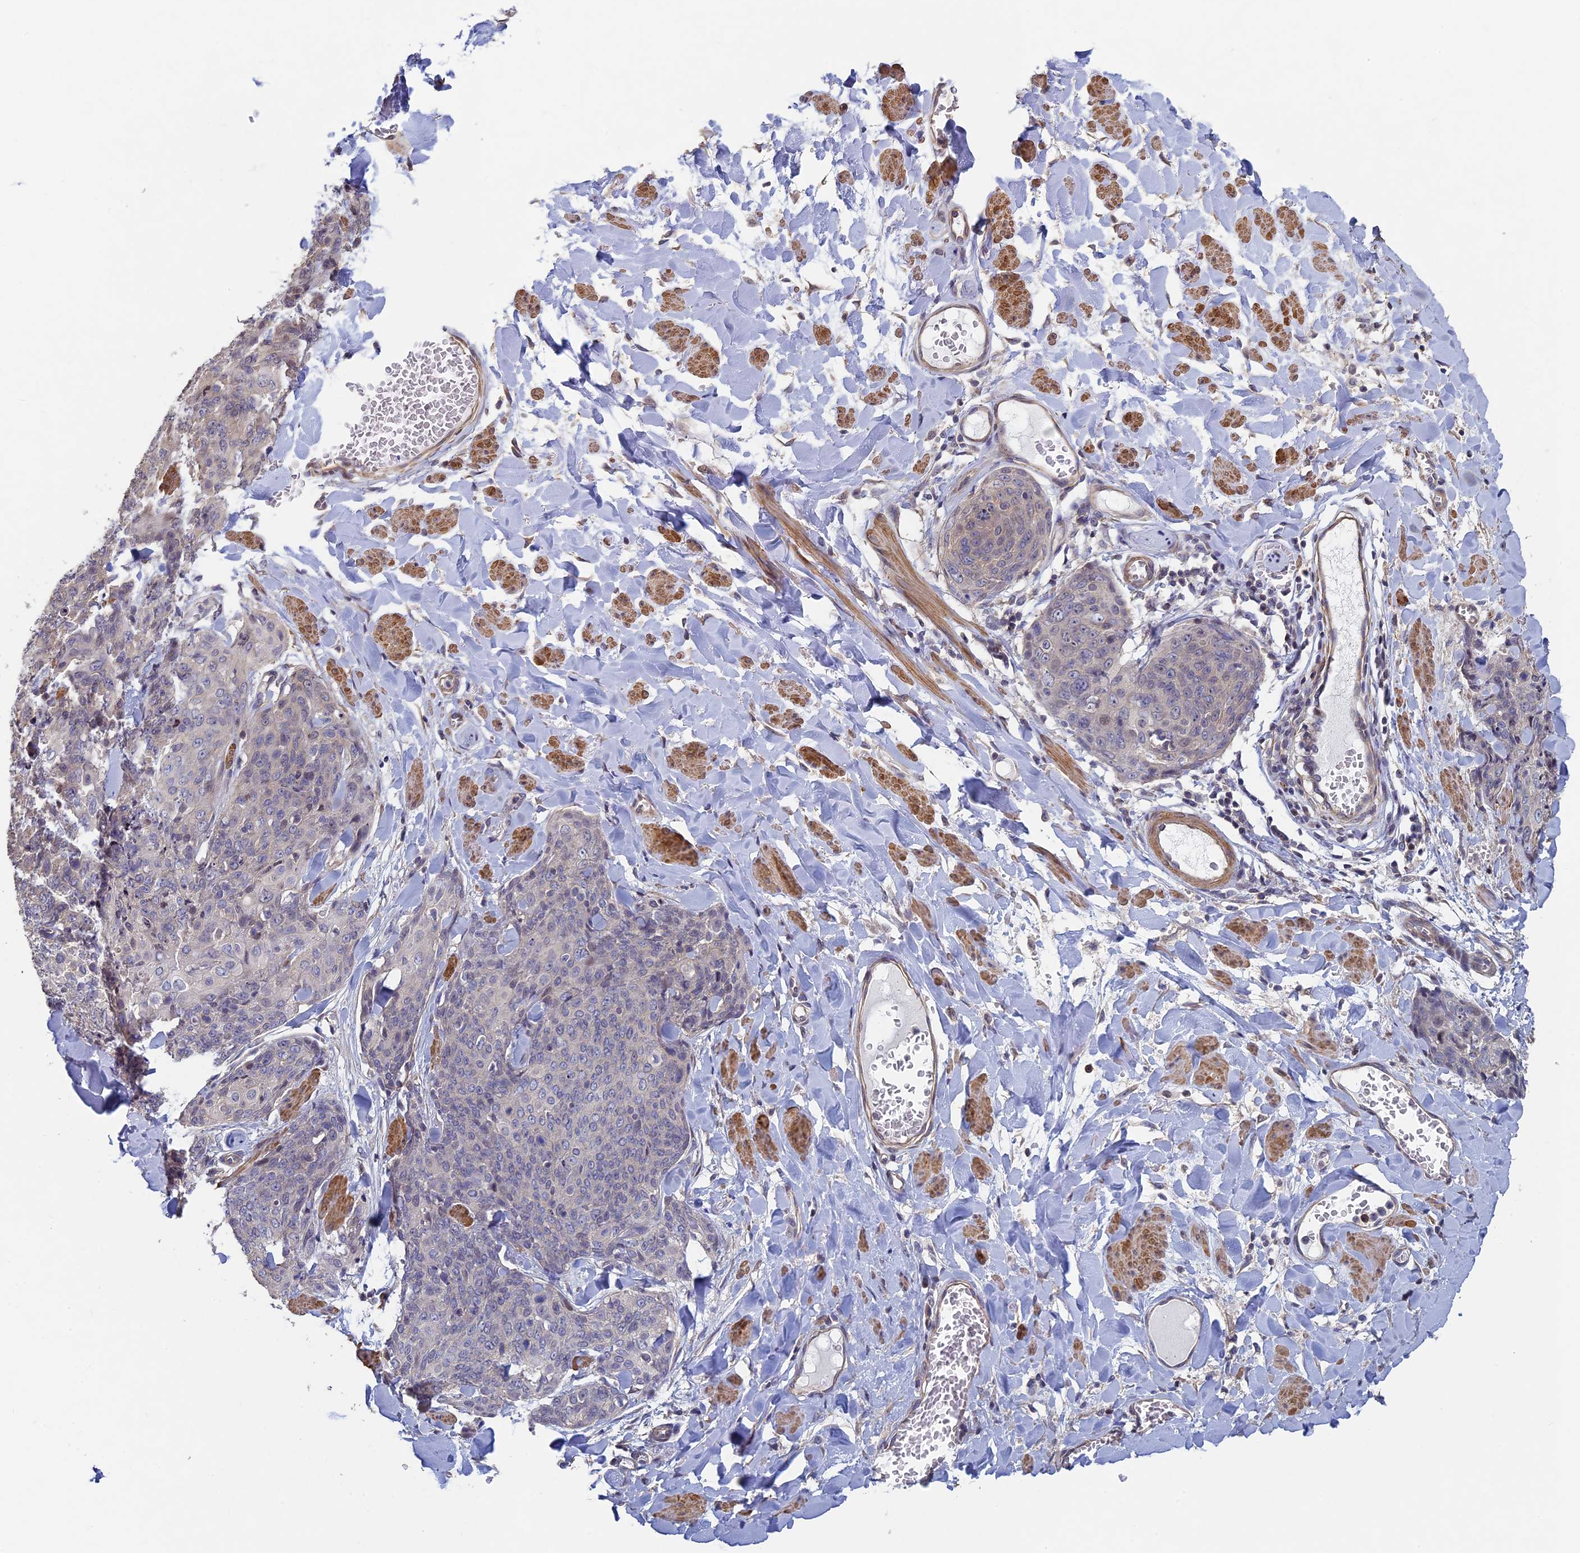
{"staining": {"intensity": "negative", "quantity": "none", "location": "none"}, "tissue": "skin cancer", "cell_type": "Tumor cells", "image_type": "cancer", "snomed": [{"axis": "morphology", "description": "Squamous cell carcinoma, NOS"}, {"axis": "topography", "description": "Skin"}, {"axis": "topography", "description": "Vulva"}], "caption": "Photomicrograph shows no significant protein positivity in tumor cells of skin cancer (squamous cell carcinoma).", "gene": "DIXDC1", "patient": {"sex": "female", "age": 85}}